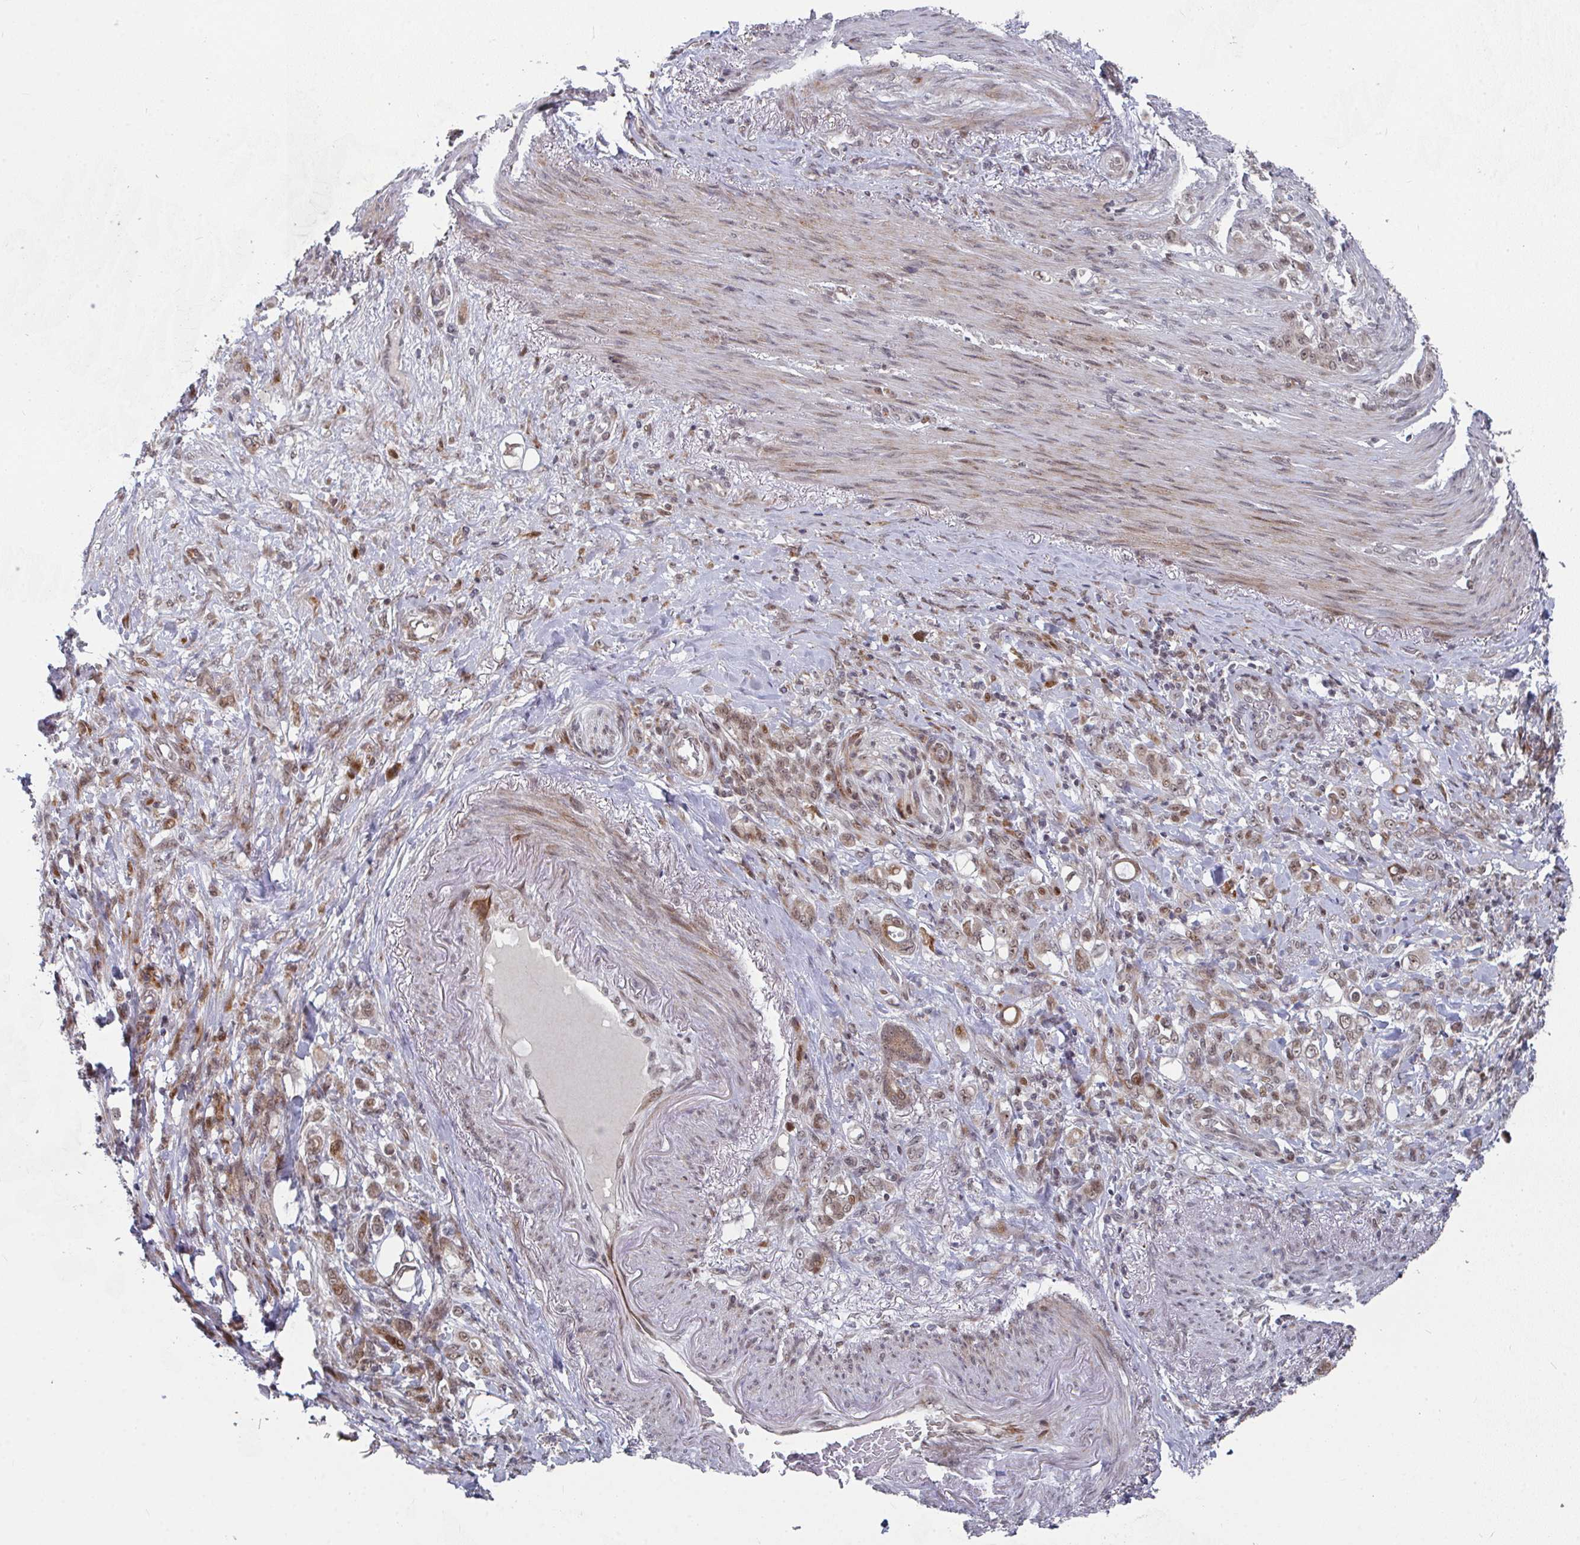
{"staining": {"intensity": "weak", "quantity": ">75%", "location": "cytoplasmic/membranous,nuclear"}, "tissue": "stomach cancer", "cell_type": "Tumor cells", "image_type": "cancer", "snomed": [{"axis": "morphology", "description": "Adenocarcinoma, NOS"}, {"axis": "topography", "description": "Stomach"}], "caption": "Brown immunohistochemical staining in stomach cancer (adenocarcinoma) exhibits weak cytoplasmic/membranous and nuclear staining in about >75% of tumor cells.", "gene": "RBBP5", "patient": {"sex": "female", "age": 79}}